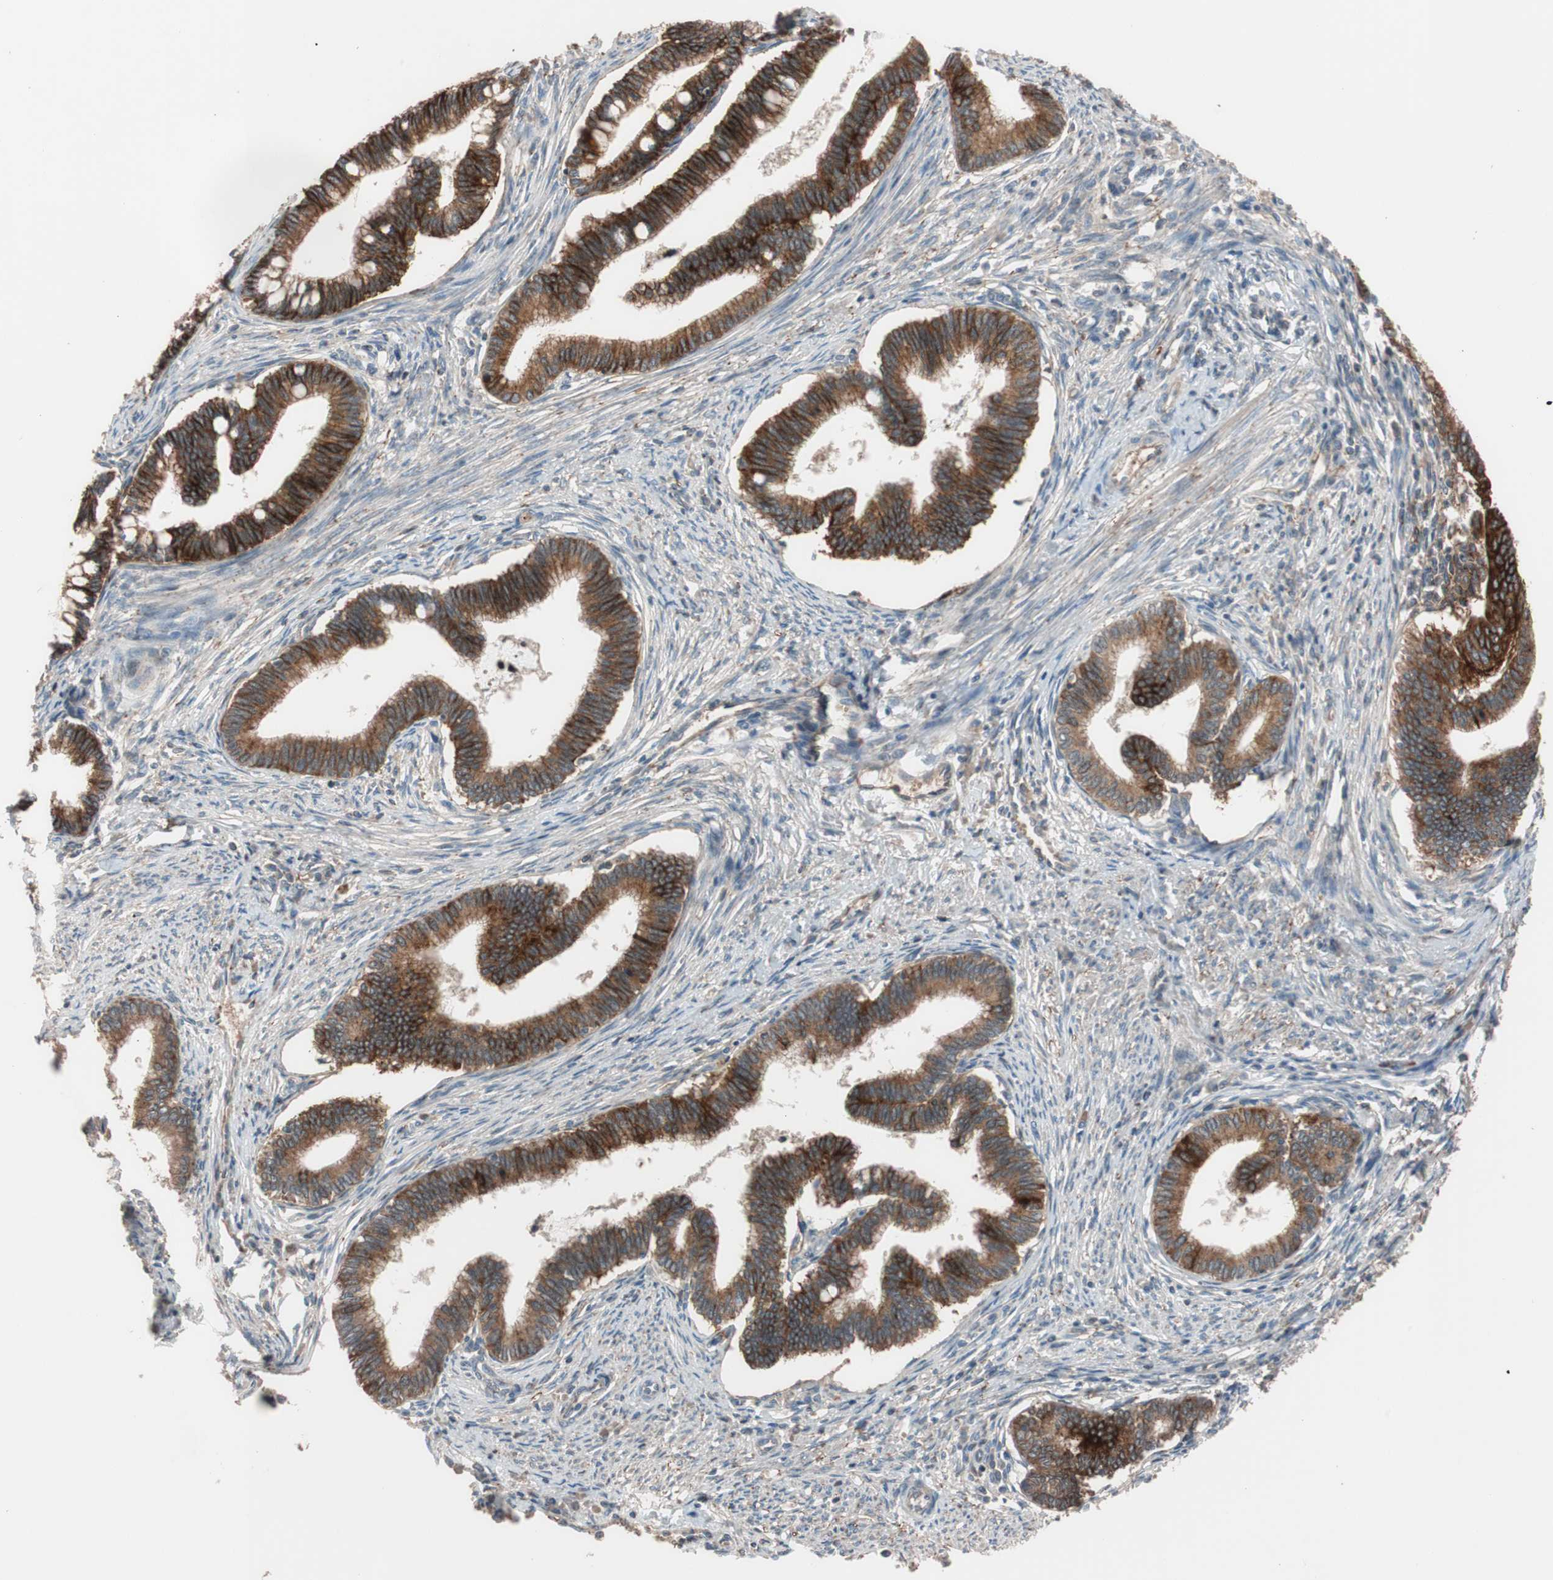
{"staining": {"intensity": "strong", "quantity": ">75%", "location": "cytoplasmic/membranous"}, "tissue": "cervical cancer", "cell_type": "Tumor cells", "image_type": "cancer", "snomed": [{"axis": "morphology", "description": "Adenocarcinoma, NOS"}, {"axis": "topography", "description": "Cervix"}], "caption": "Tumor cells exhibit strong cytoplasmic/membranous expression in approximately >75% of cells in cervical adenocarcinoma.", "gene": "SDC4", "patient": {"sex": "female", "age": 36}}